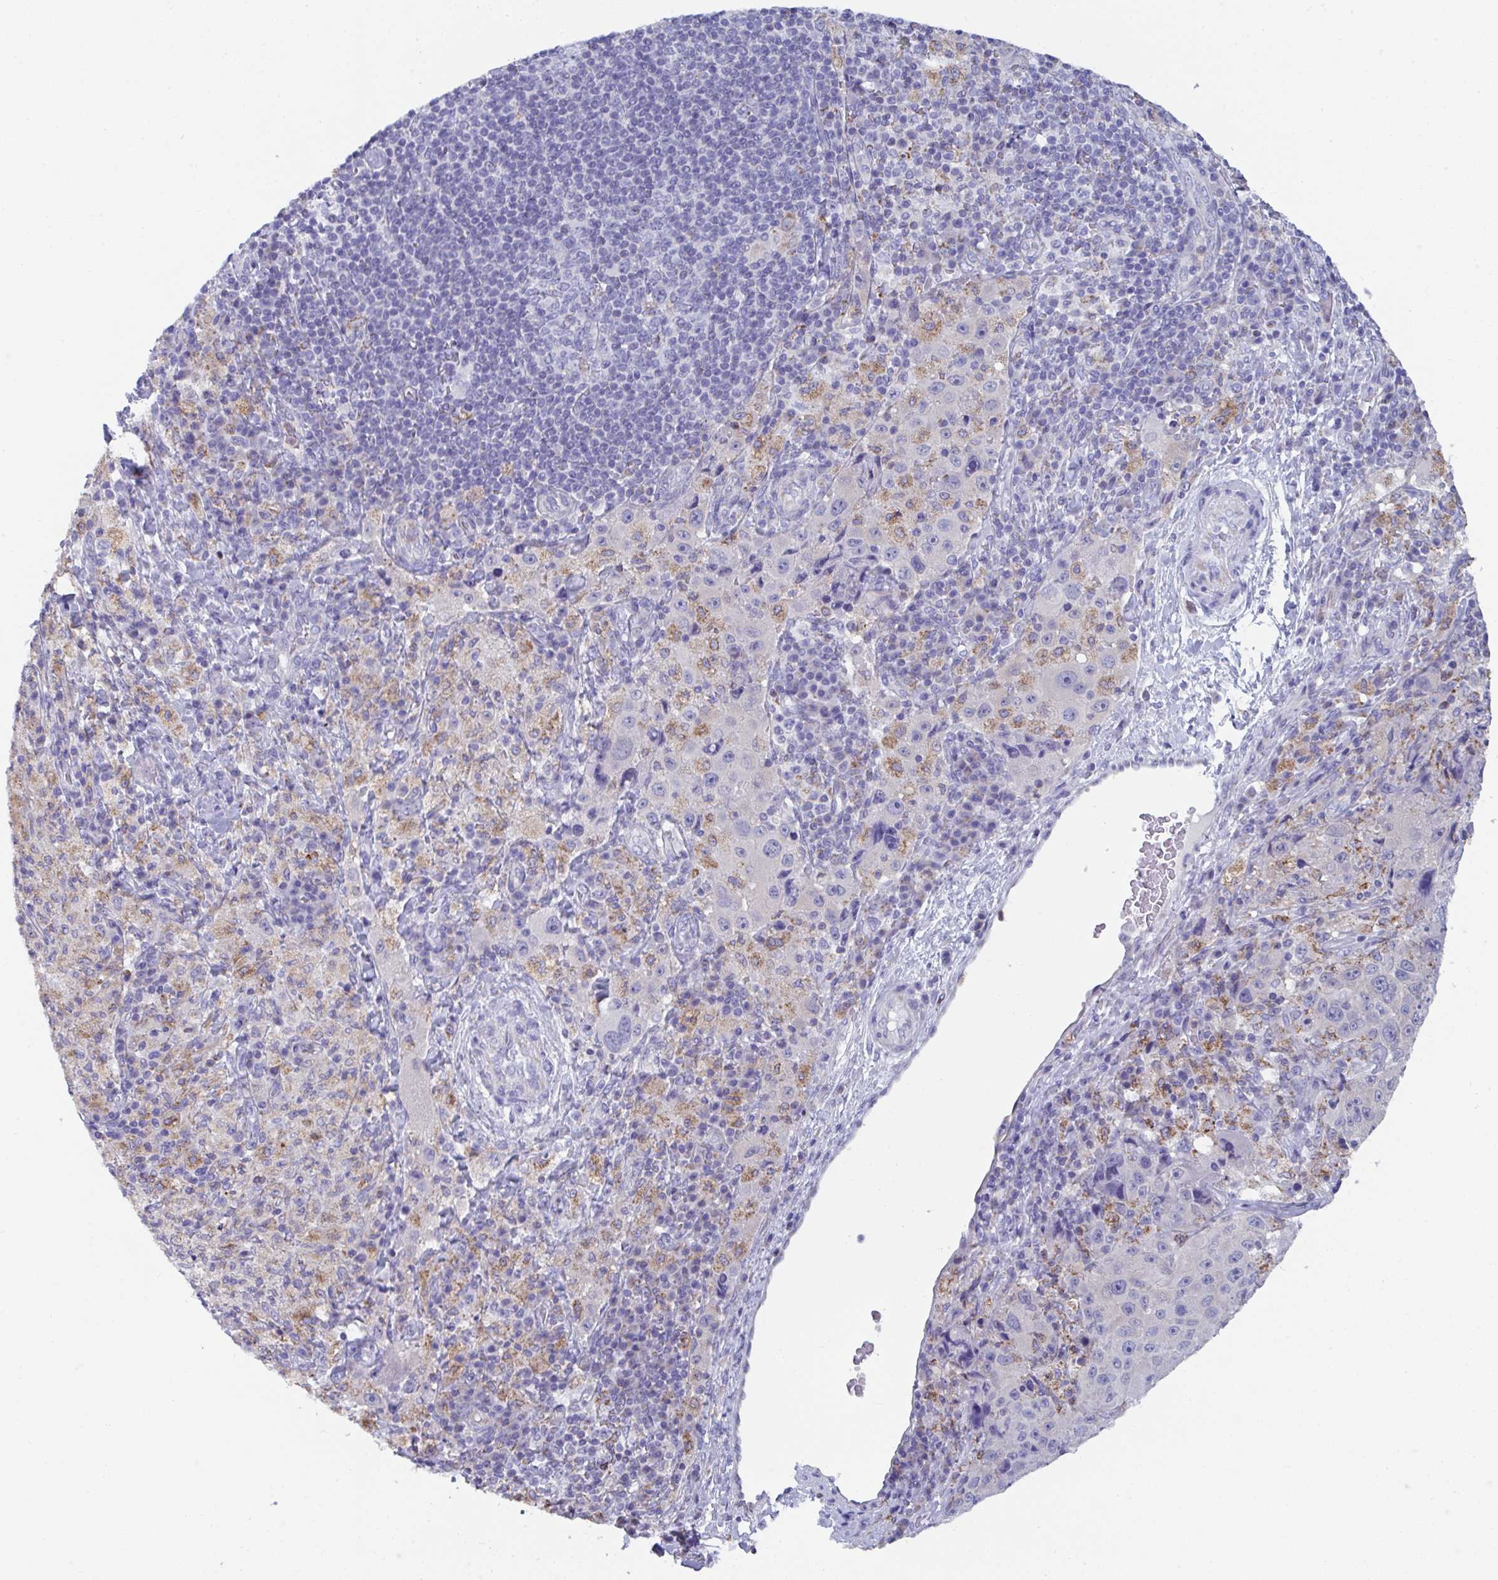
{"staining": {"intensity": "moderate", "quantity": "<25%", "location": "cytoplasmic/membranous"}, "tissue": "melanoma", "cell_type": "Tumor cells", "image_type": "cancer", "snomed": [{"axis": "morphology", "description": "Malignant melanoma, Metastatic site"}, {"axis": "topography", "description": "Lymph node"}], "caption": "Brown immunohistochemical staining in human melanoma shows moderate cytoplasmic/membranous staining in approximately <25% of tumor cells.", "gene": "MGAM2", "patient": {"sex": "male", "age": 62}}